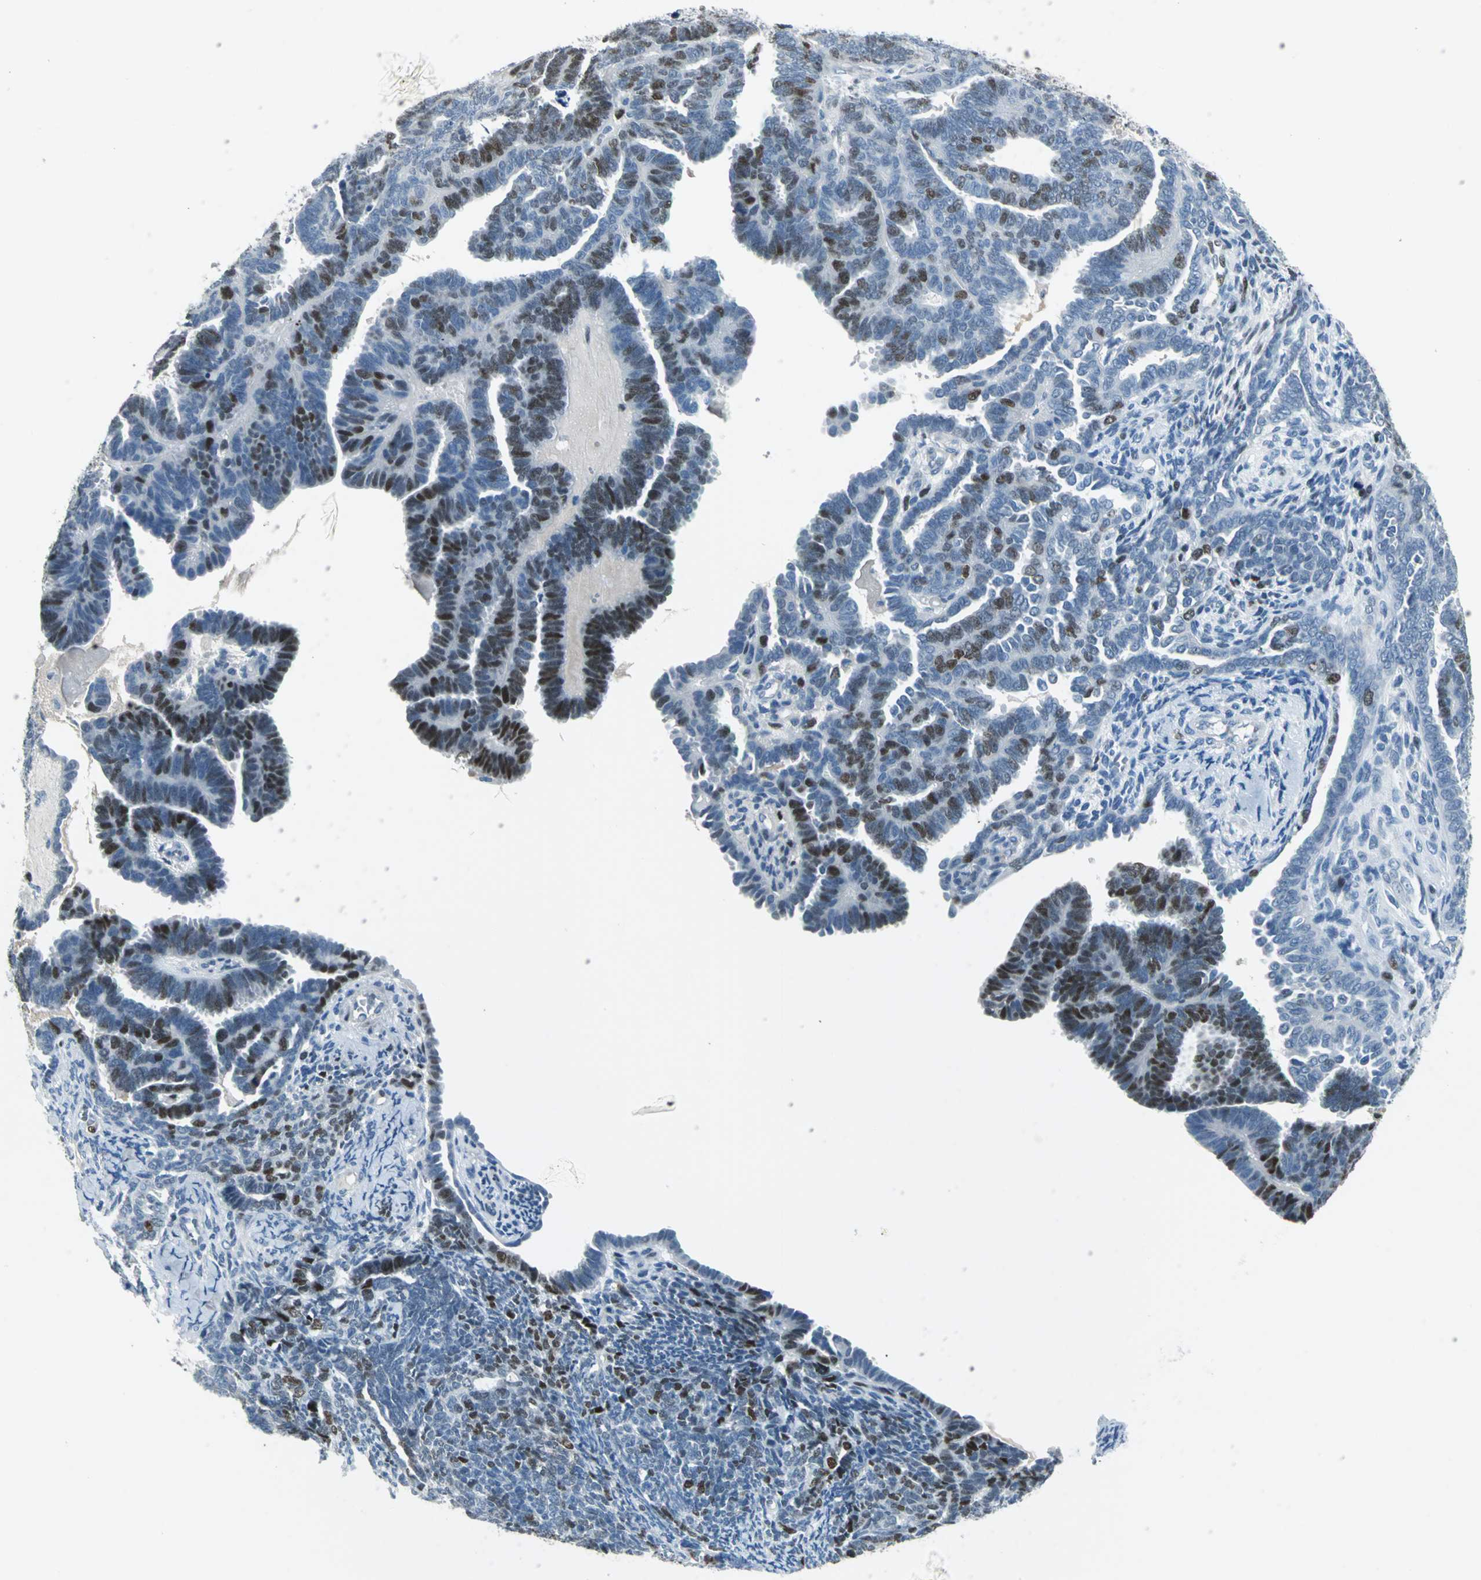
{"staining": {"intensity": "strong", "quantity": "25%-75%", "location": "nuclear"}, "tissue": "endometrial cancer", "cell_type": "Tumor cells", "image_type": "cancer", "snomed": [{"axis": "morphology", "description": "Neoplasm, malignant, NOS"}, {"axis": "topography", "description": "Endometrium"}], "caption": "This micrograph exhibits malignant neoplasm (endometrial) stained with immunohistochemistry to label a protein in brown. The nuclear of tumor cells show strong positivity for the protein. Nuclei are counter-stained blue.", "gene": "MCM3", "patient": {"sex": "female", "age": 74}}